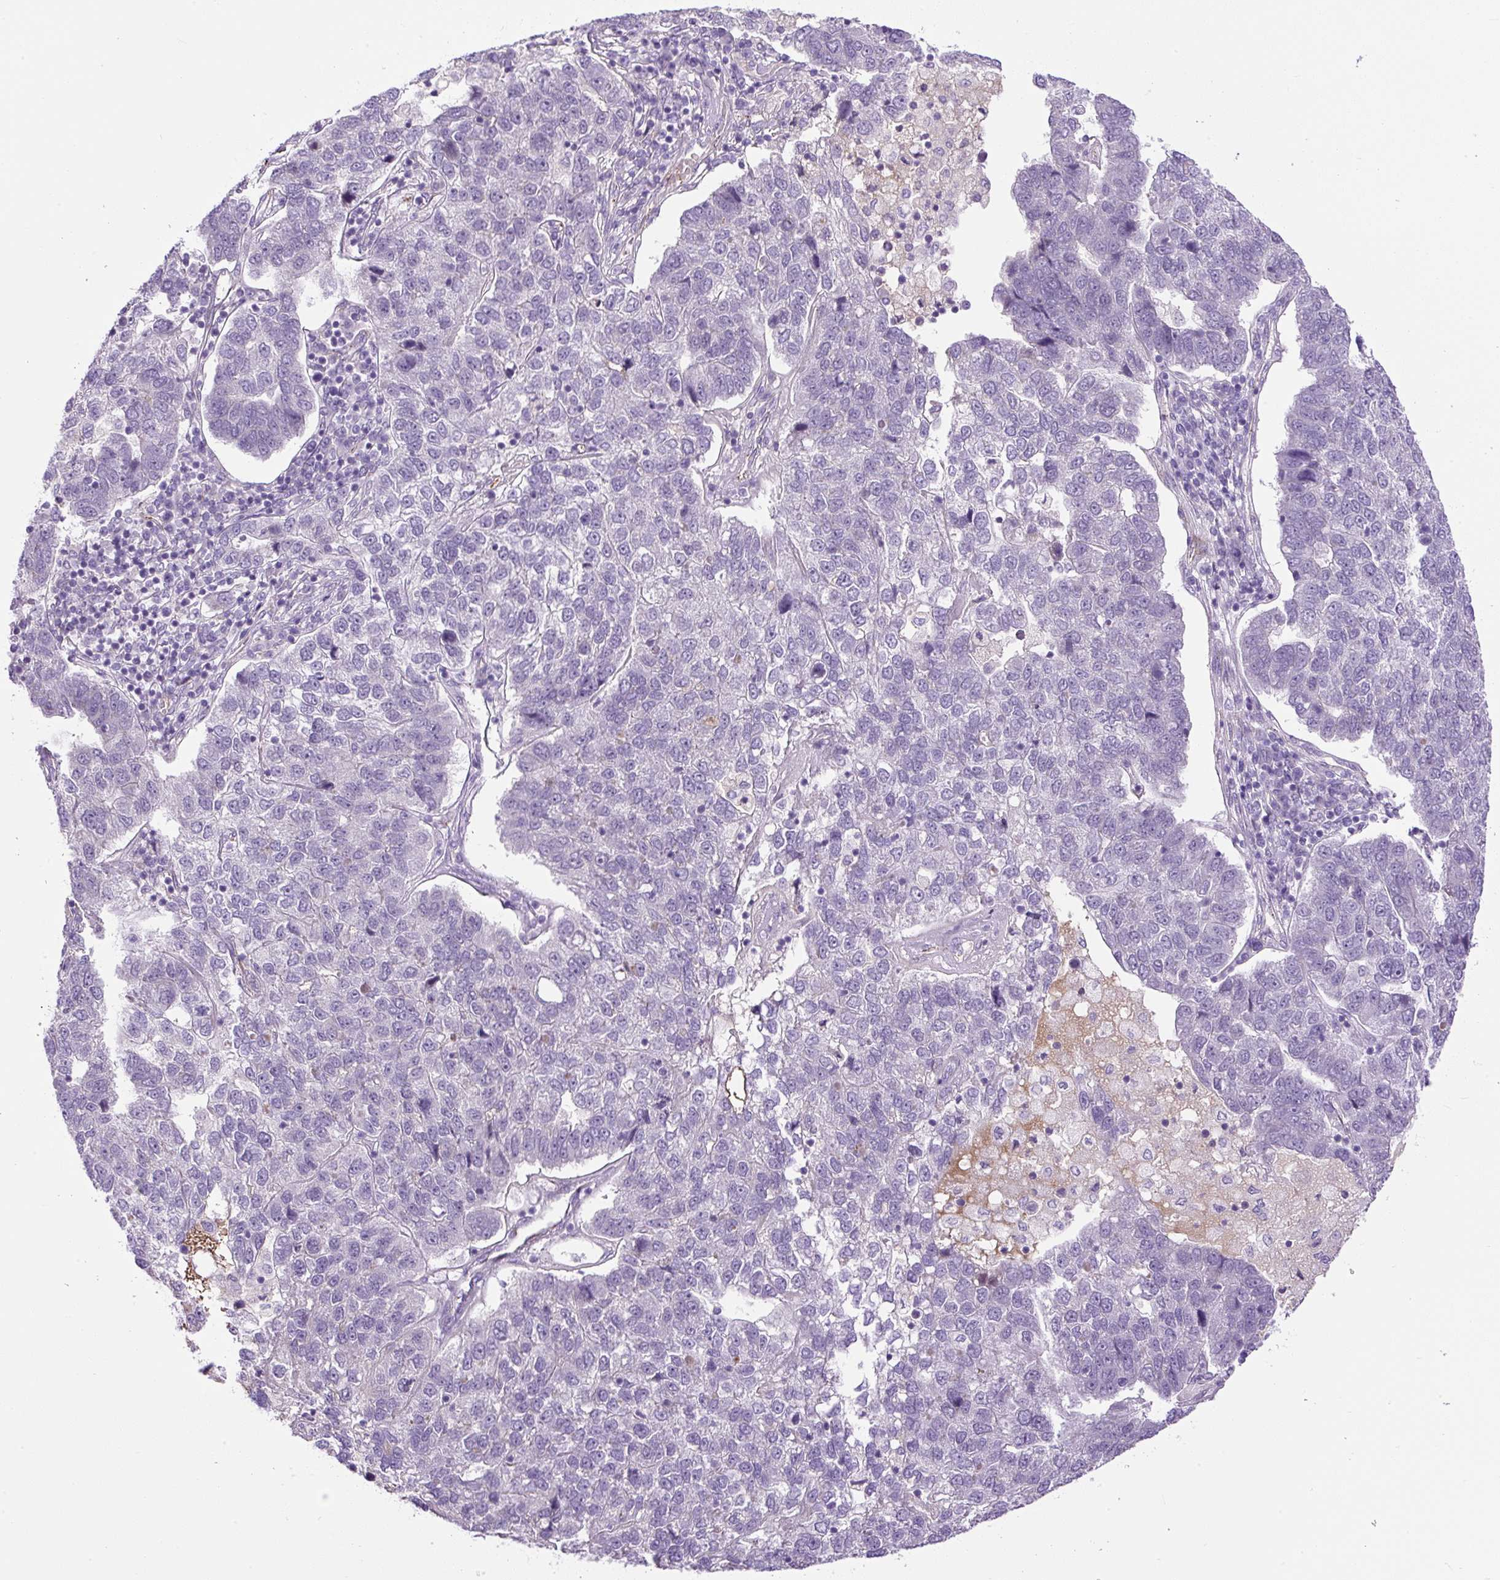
{"staining": {"intensity": "negative", "quantity": "none", "location": "none"}, "tissue": "pancreatic cancer", "cell_type": "Tumor cells", "image_type": "cancer", "snomed": [{"axis": "morphology", "description": "Adenocarcinoma, NOS"}, {"axis": "topography", "description": "Pancreas"}], "caption": "Immunohistochemistry image of human pancreatic adenocarcinoma stained for a protein (brown), which displays no staining in tumor cells.", "gene": "LEFTY2", "patient": {"sex": "female", "age": 61}}